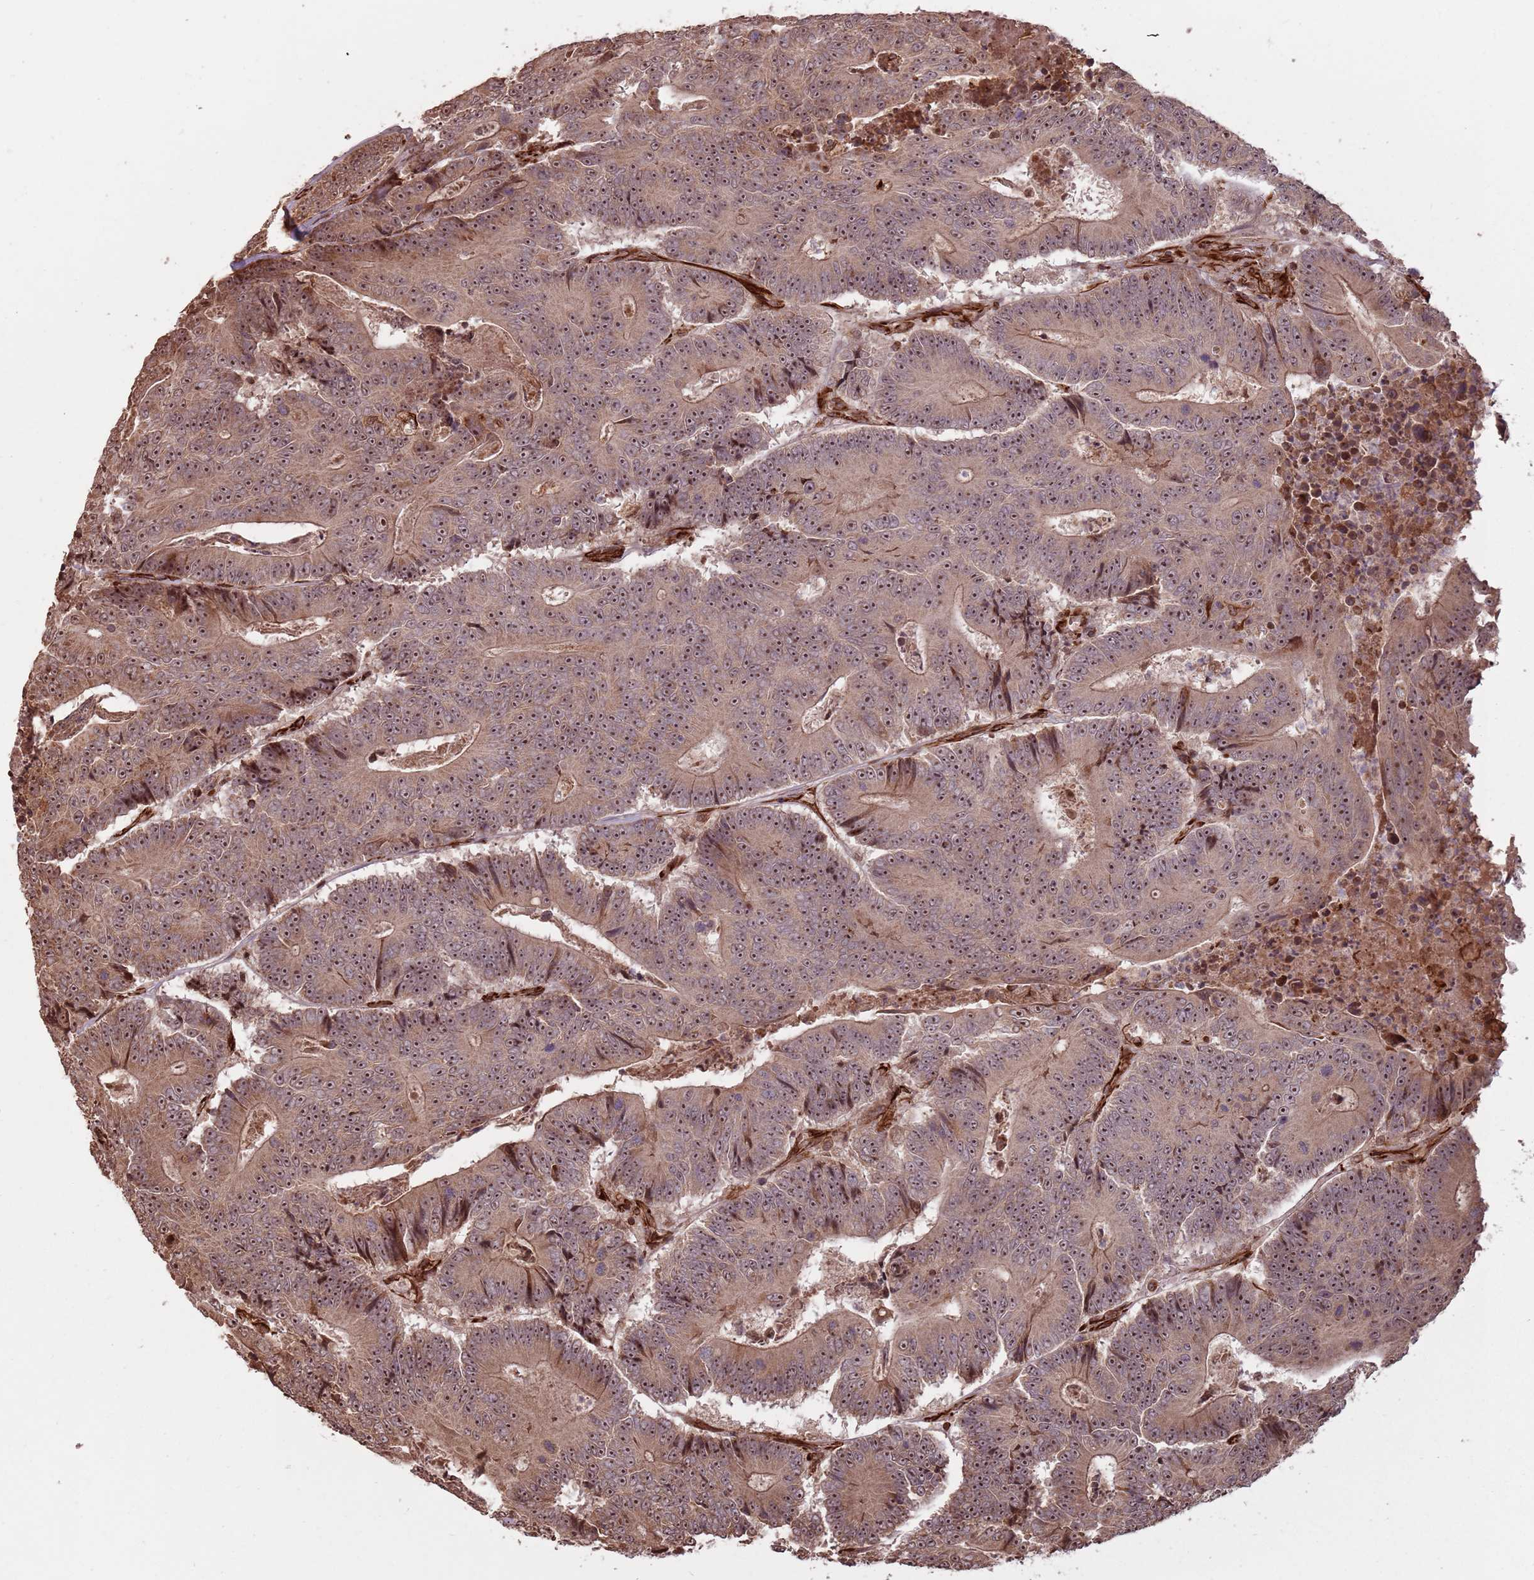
{"staining": {"intensity": "moderate", "quantity": ">75%", "location": "cytoplasmic/membranous,nuclear"}, "tissue": "colorectal cancer", "cell_type": "Tumor cells", "image_type": "cancer", "snomed": [{"axis": "morphology", "description": "Adenocarcinoma, NOS"}, {"axis": "topography", "description": "Colon"}], "caption": "Tumor cells display moderate cytoplasmic/membranous and nuclear staining in approximately >75% of cells in colorectal adenocarcinoma.", "gene": "ADAMTS3", "patient": {"sex": "male", "age": 83}}